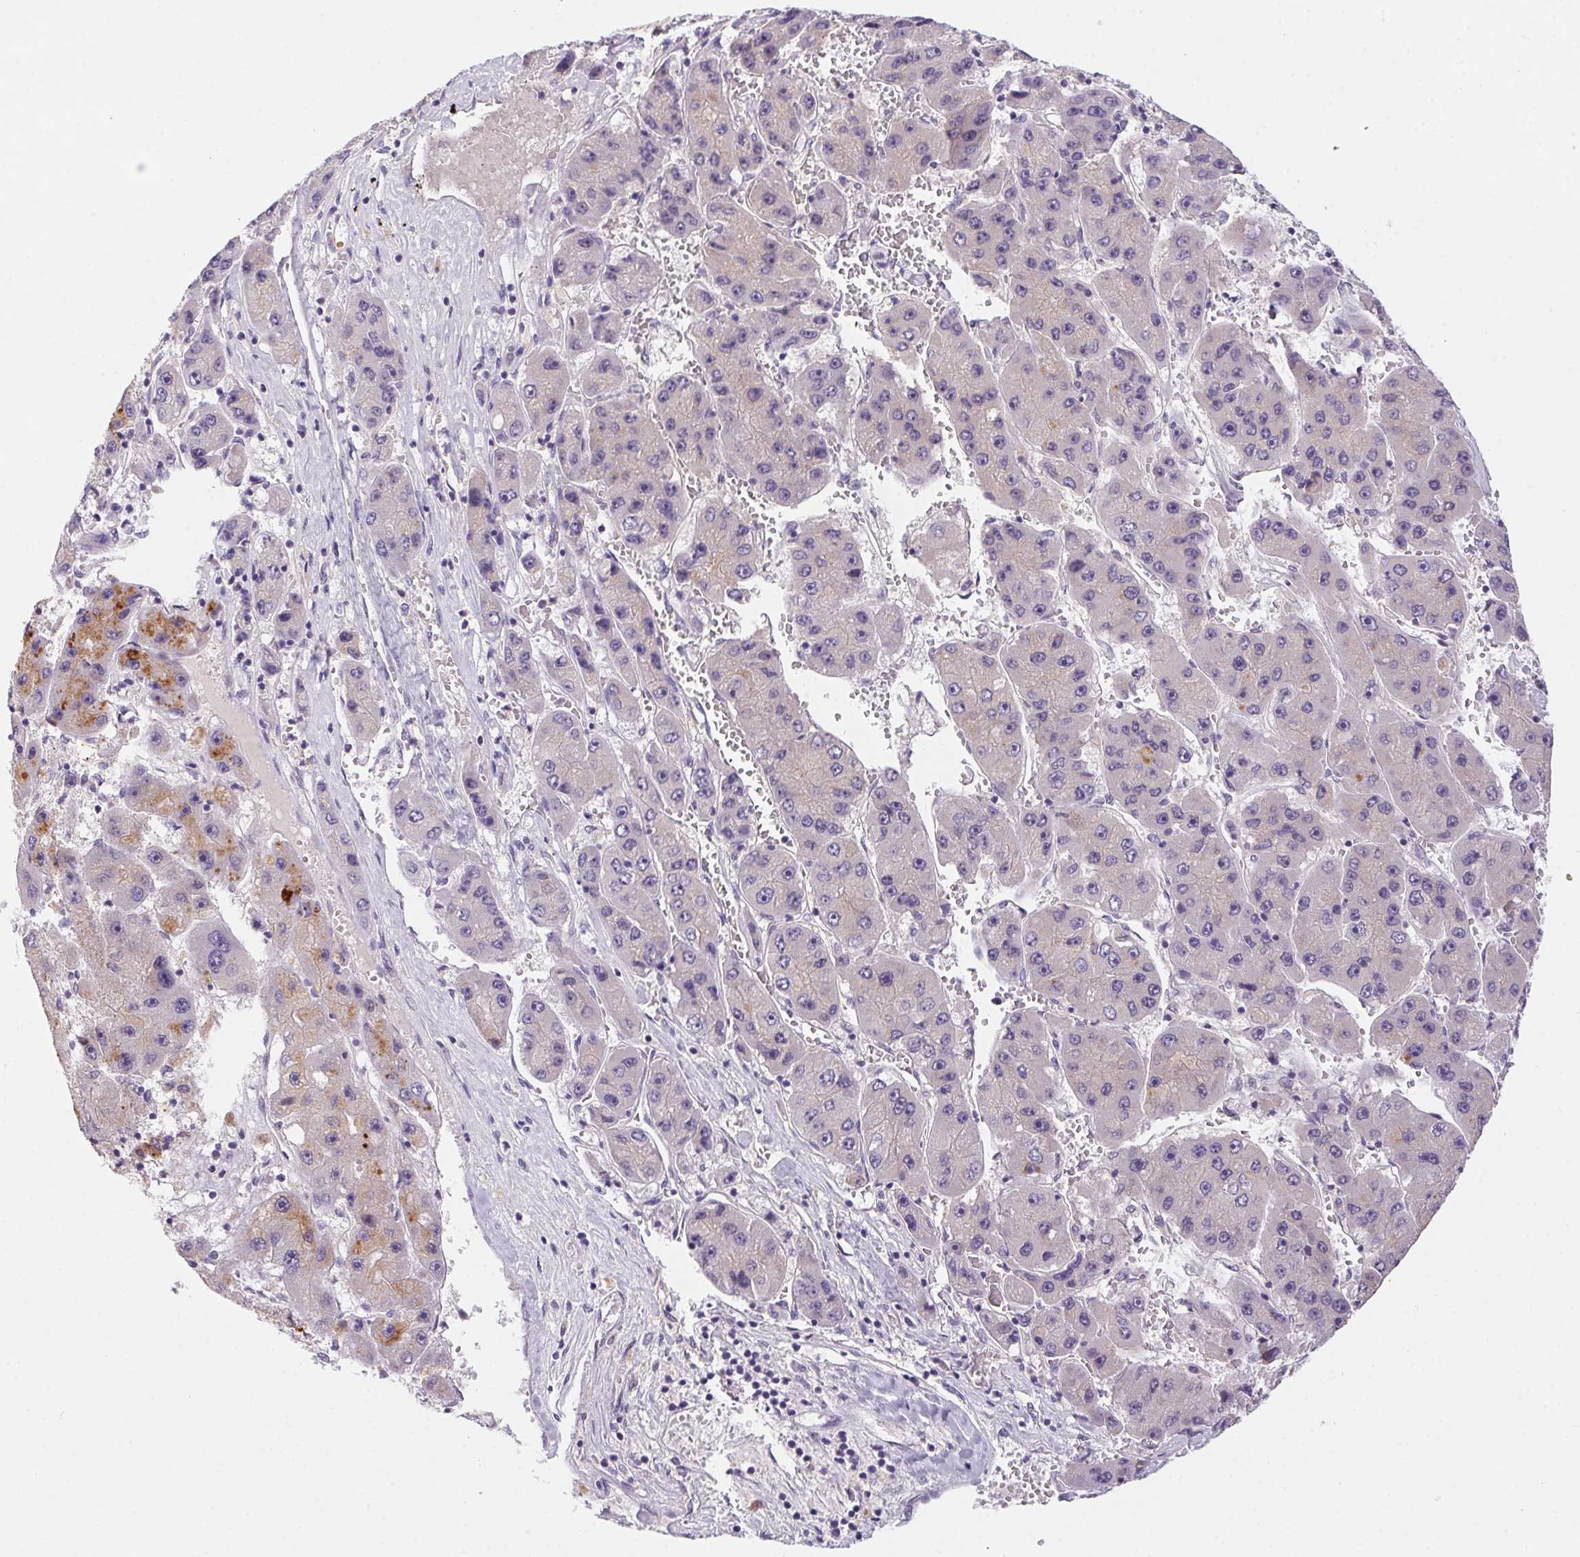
{"staining": {"intensity": "negative", "quantity": "none", "location": "none"}, "tissue": "liver cancer", "cell_type": "Tumor cells", "image_type": "cancer", "snomed": [{"axis": "morphology", "description": "Carcinoma, Hepatocellular, NOS"}, {"axis": "topography", "description": "Liver"}], "caption": "Immunohistochemistry micrograph of liver hepatocellular carcinoma stained for a protein (brown), which demonstrates no expression in tumor cells.", "gene": "PRKAA1", "patient": {"sex": "female", "age": 61}}